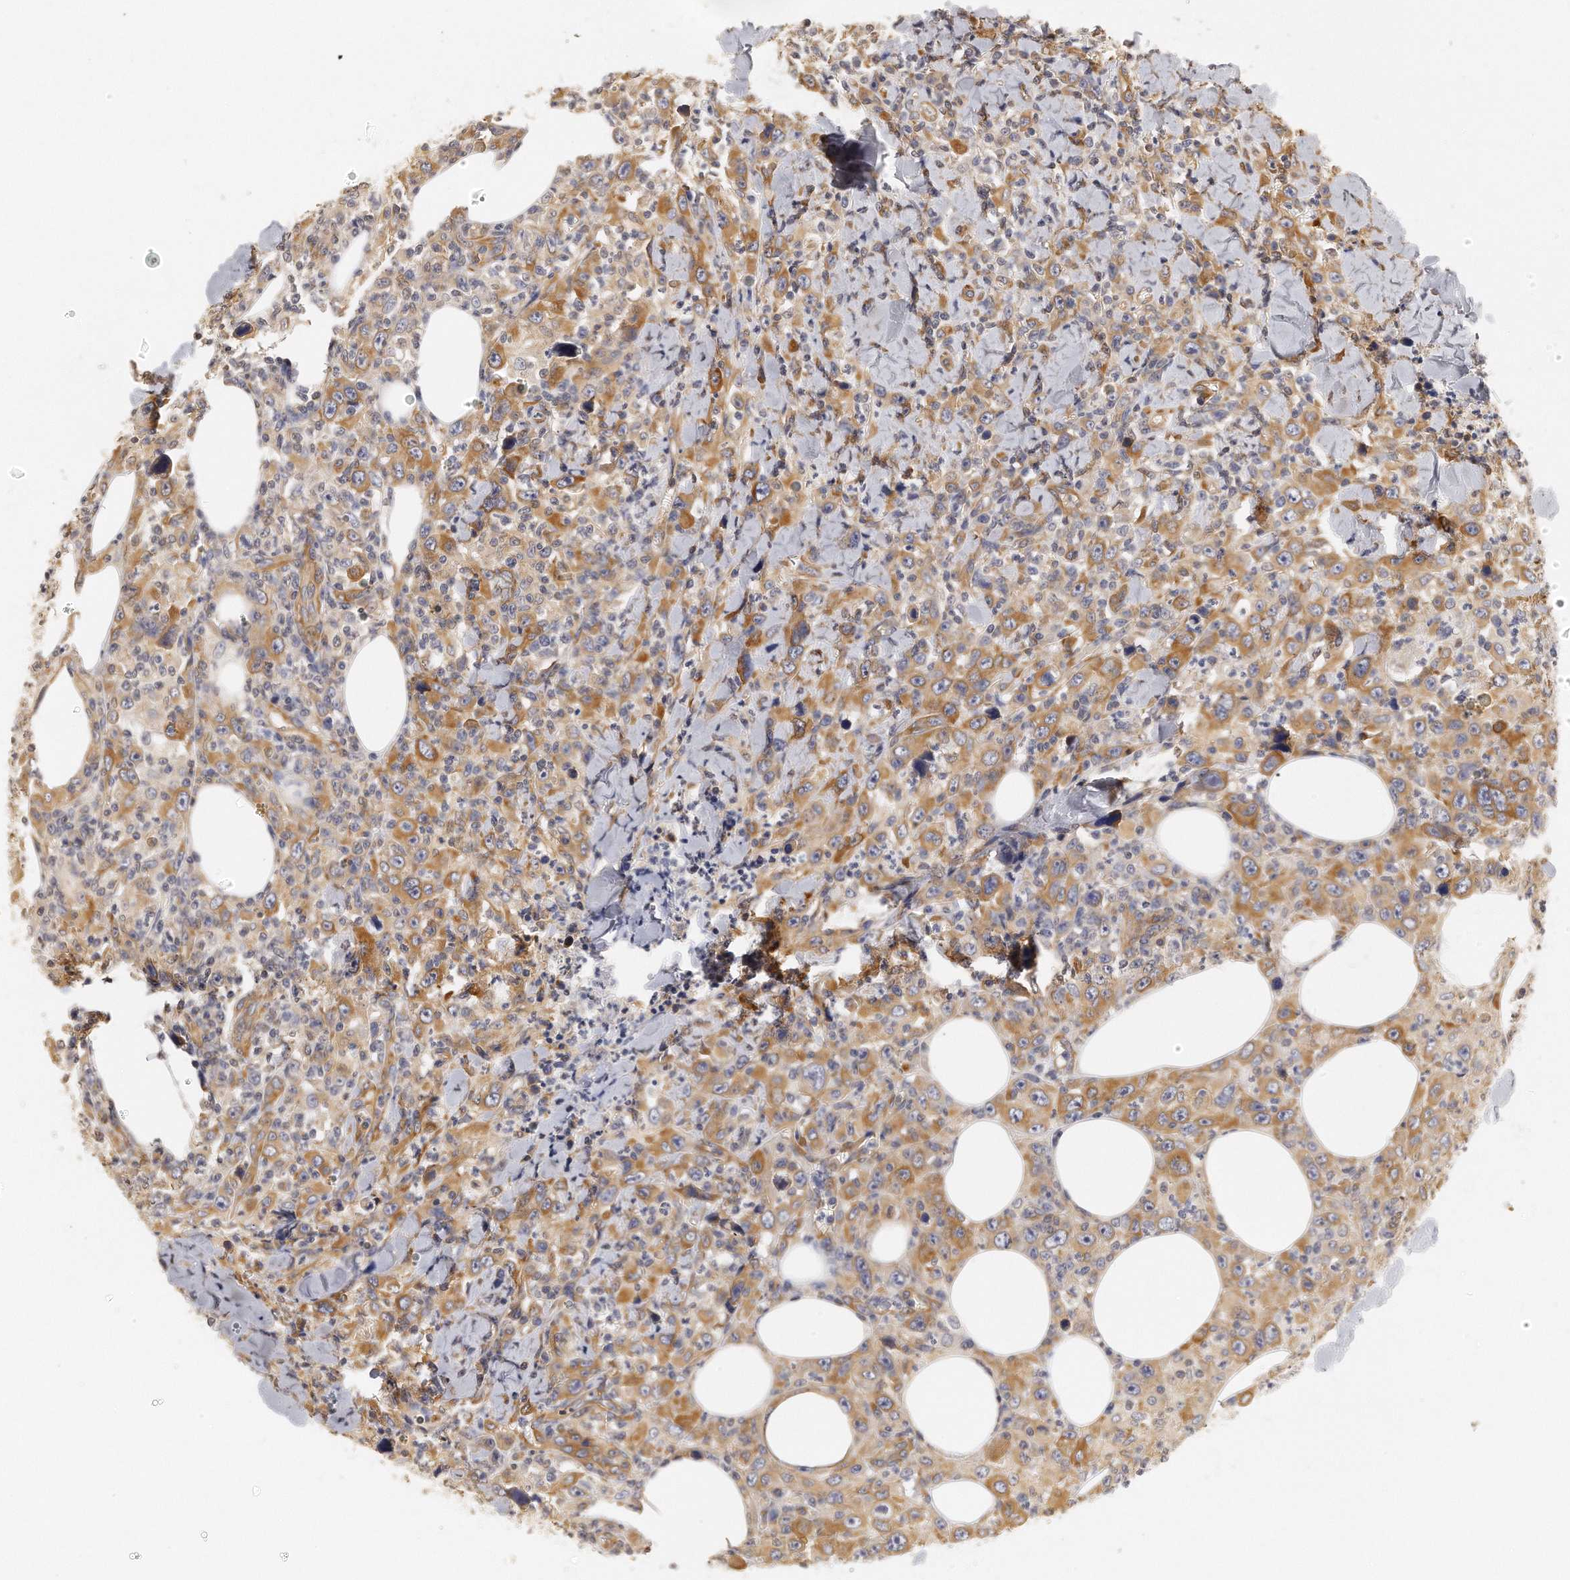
{"staining": {"intensity": "moderate", "quantity": ">75%", "location": "cytoplasmic/membranous"}, "tissue": "thyroid cancer", "cell_type": "Tumor cells", "image_type": "cancer", "snomed": [{"axis": "morphology", "description": "Carcinoma, NOS"}, {"axis": "topography", "description": "Thyroid gland"}], "caption": "IHC histopathology image of neoplastic tissue: human thyroid cancer (carcinoma) stained using immunohistochemistry demonstrates medium levels of moderate protein expression localized specifically in the cytoplasmic/membranous of tumor cells, appearing as a cytoplasmic/membranous brown color.", "gene": "CHST7", "patient": {"sex": "female", "age": 77}}